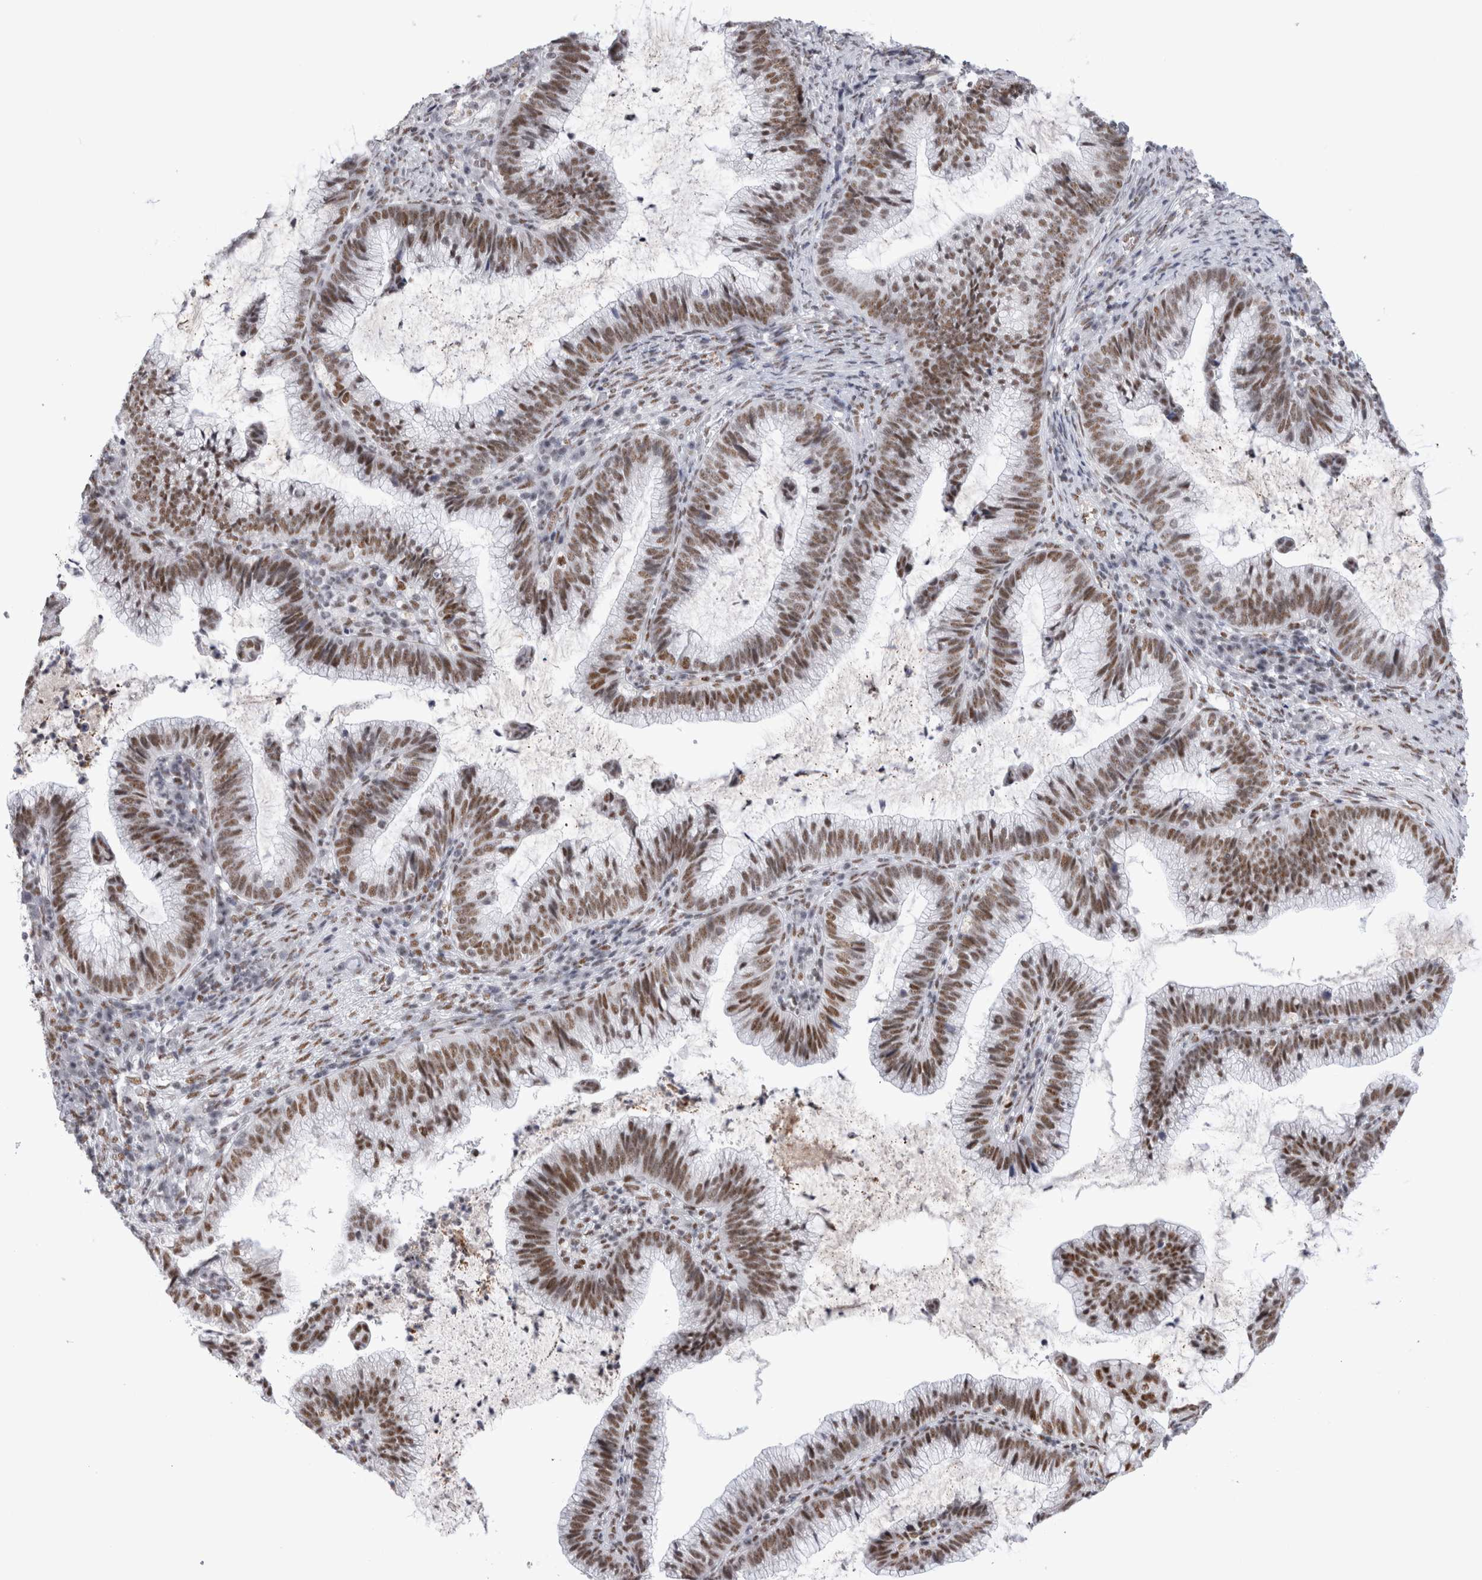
{"staining": {"intensity": "moderate", "quantity": ">75%", "location": "nuclear"}, "tissue": "cervical cancer", "cell_type": "Tumor cells", "image_type": "cancer", "snomed": [{"axis": "morphology", "description": "Adenocarcinoma, NOS"}, {"axis": "topography", "description": "Cervix"}], "caption": "Cervical cancer (adenocarcinoma) stained for a protein exhibits moderate nuclear positivity in tumor cells.", "gene": "API5", "patient": {"sex": "female", "age": 36}}